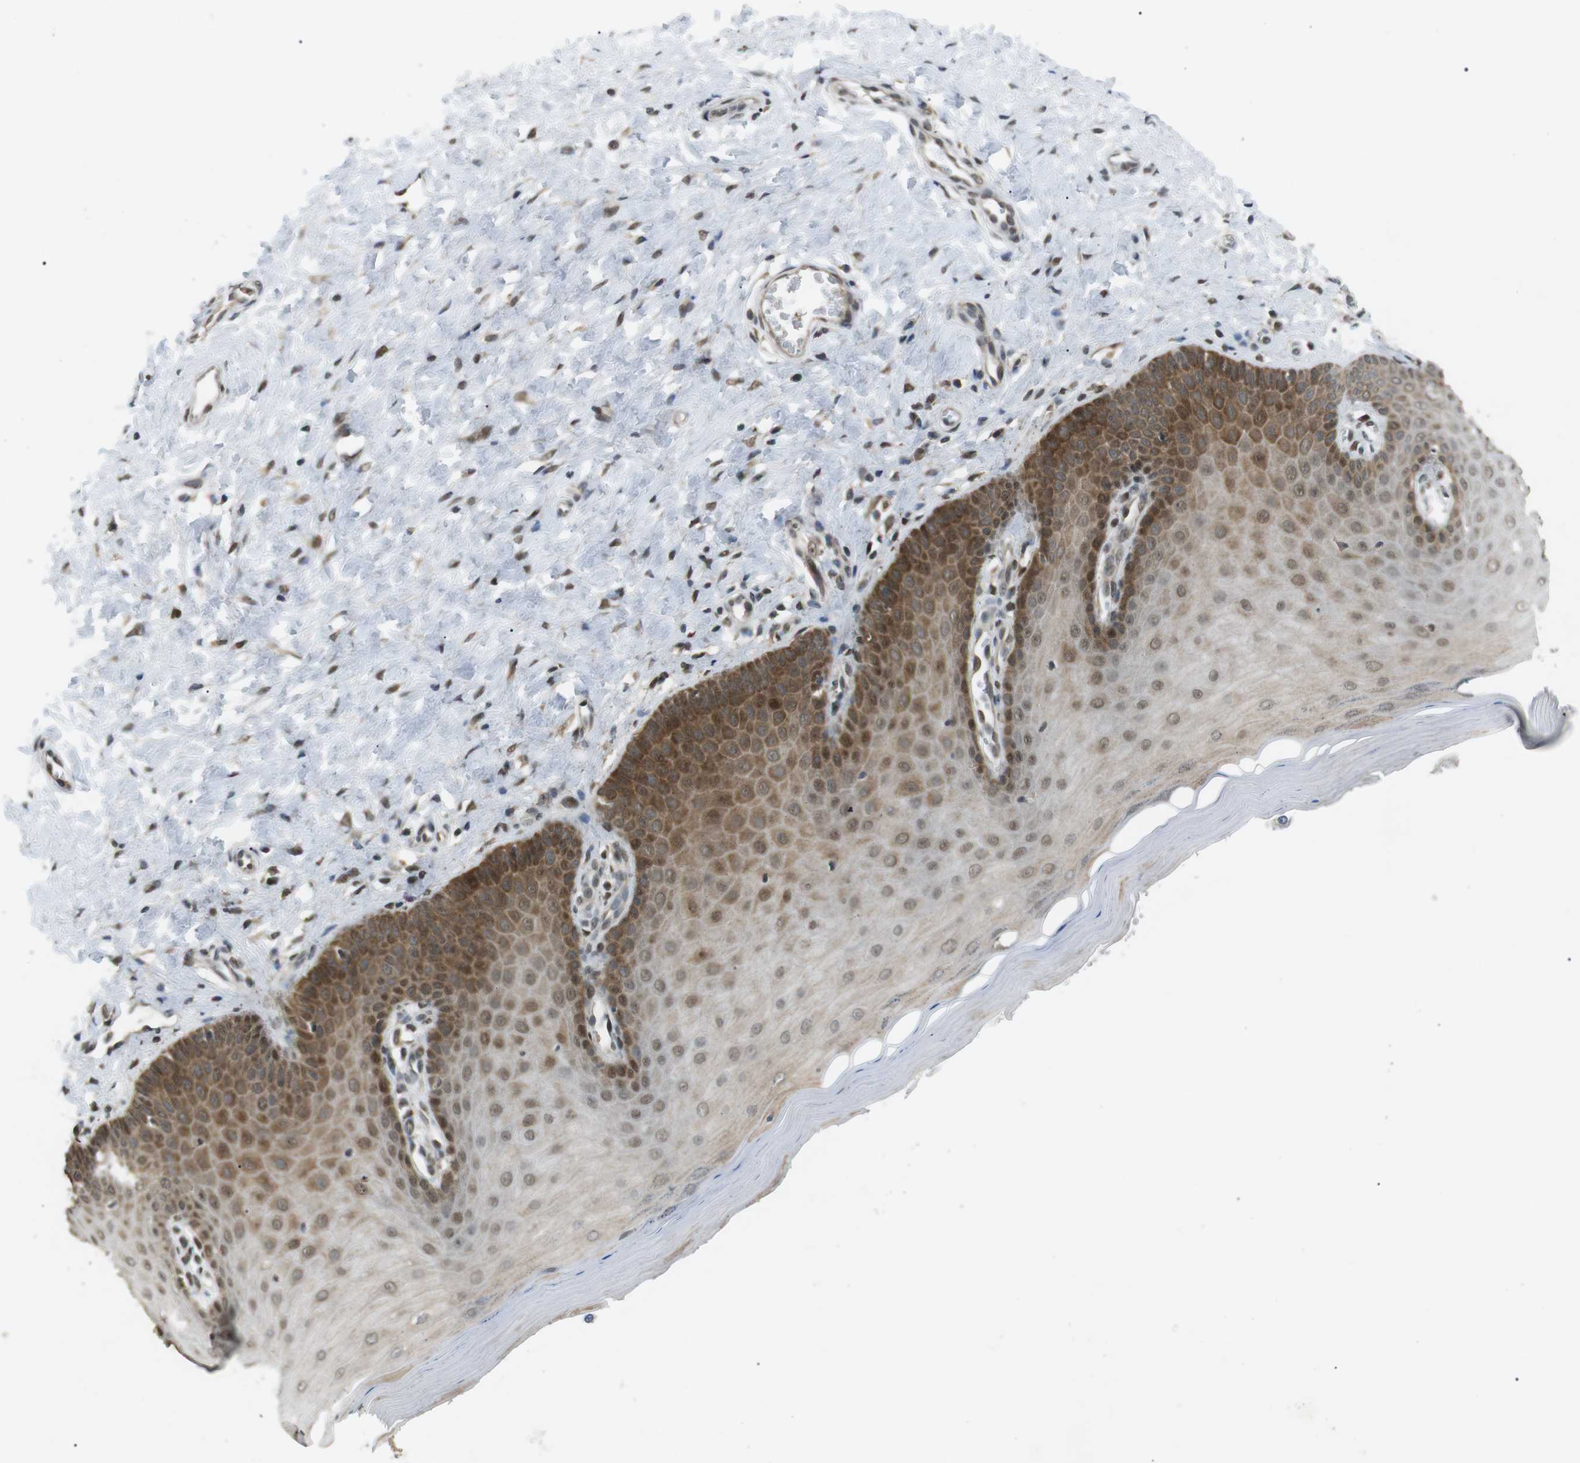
{"staining": {"intensity": "moderate", "quantity": ">75%", "location": "cytoplasmic/membranous,nuclear"}, "tissue": "cervix", "cell_type": "Glandular cells", "image_type": "normal", "snomed": [{"axis": "morphology", "description": "Normal tissue, NOS"}, {"axis": "topography", "description": "Cervix"}], "caption": "This micrograph shows unremarkable cervix stained with immunohistochemistry (IHC) to label a protein in brown. The cytoplasmic/membranous,nuclear of glandular cells show moderate positivity for the protein. Nuclei are counter-stained blue.", "gene": "ORAI3", "patient": {"sex": "female", "age": 55}}